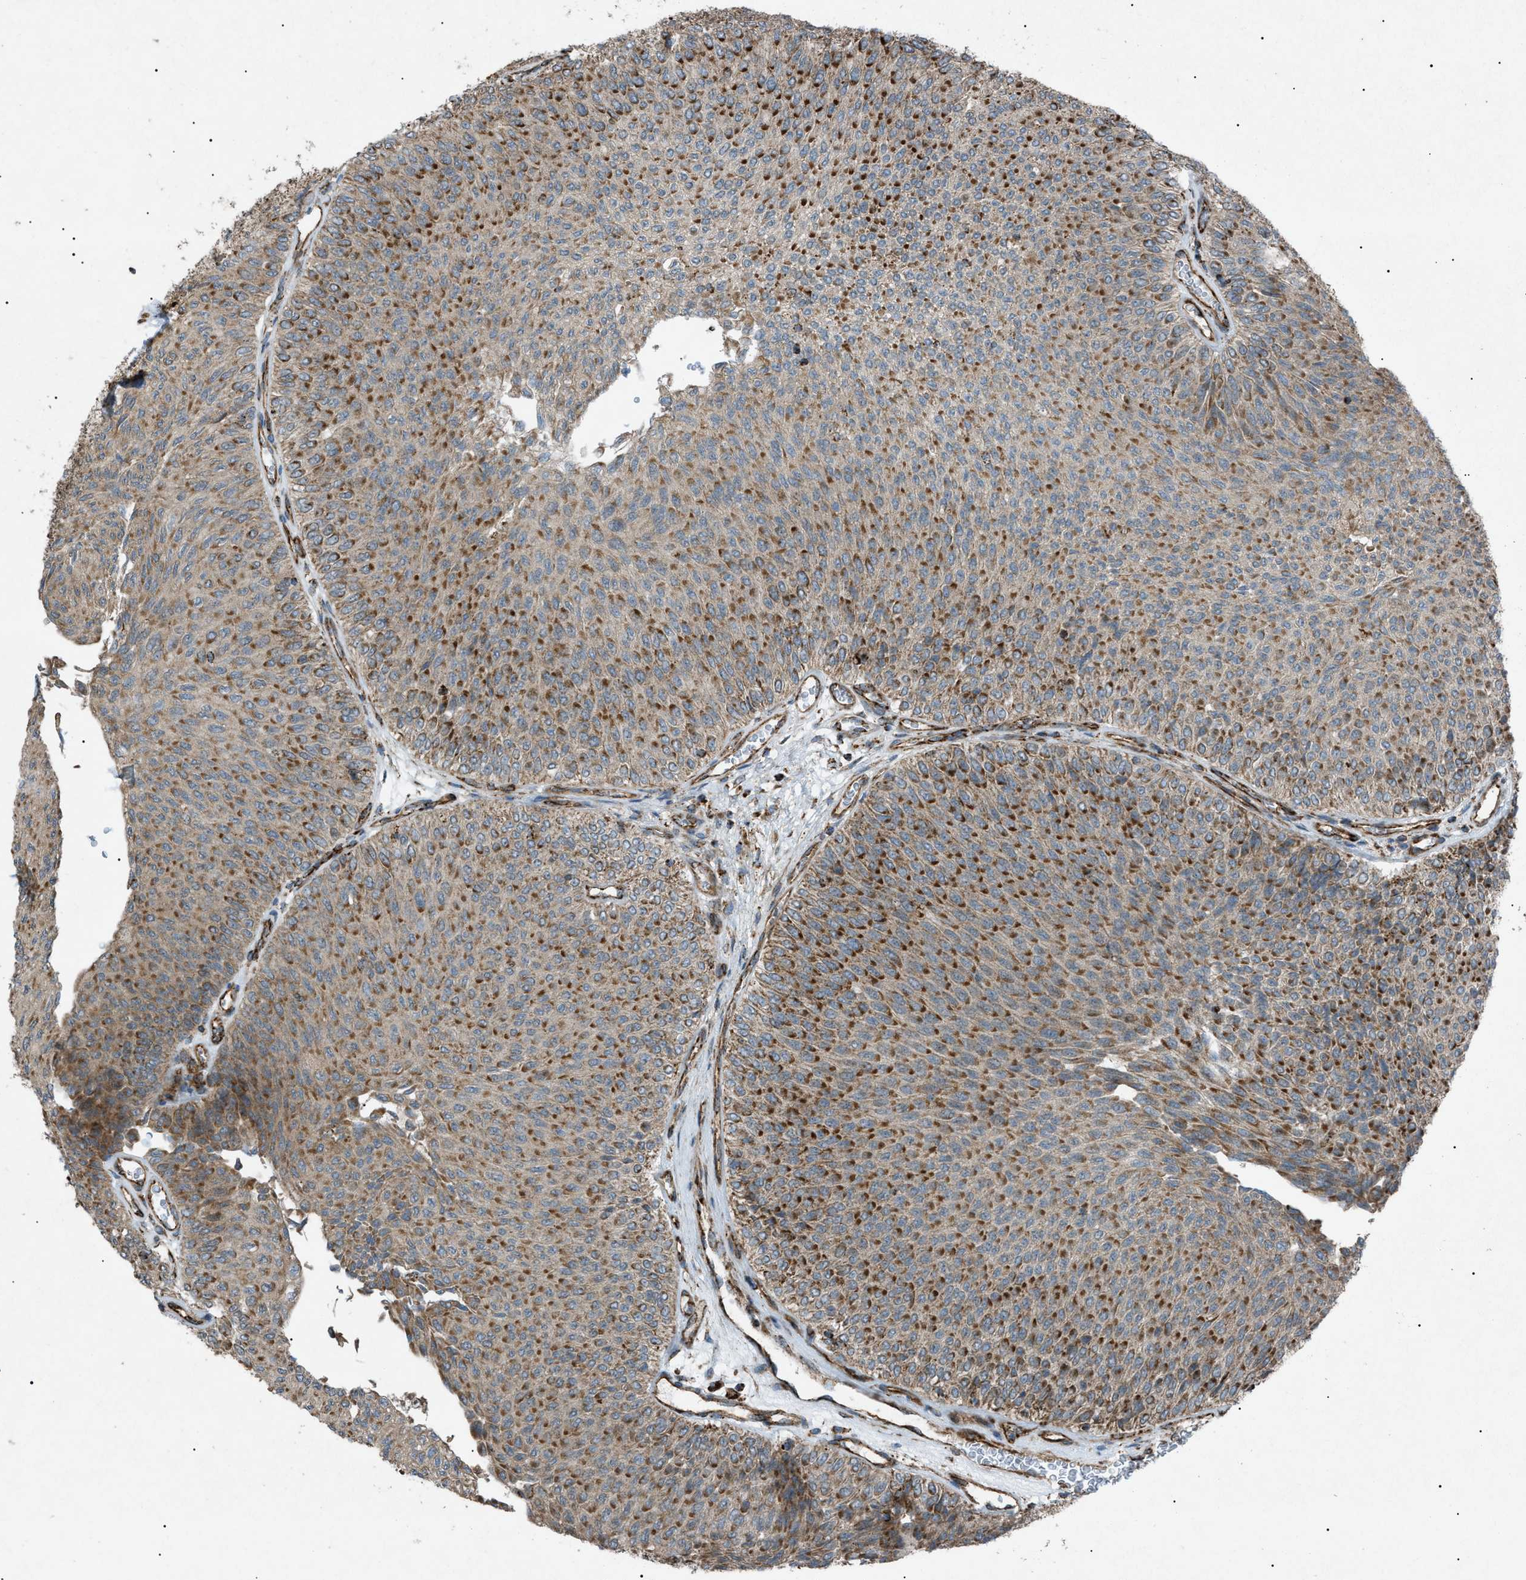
{"staining": {"intensity": "strong", "quantity": ">75%", "location": "cytoplasmic/membranous"}, "tissue": "urothelial cancer", "cell_type": "Tumor cells", "image_type": "cancer", "snomed": [{"axis": "morphology", "description": "Urothelial carcinoma, Low grade"}, {"axis": "topography", "description": "Urinary bladder"}], "caption": "Urothelial cancer stained with DAB (3,3'-diaminobenzidine) immunohistochemistry exhibits high levels of strong cytoplasmic/membranous expression in approximately >75% of tumor cells. (DAB (3,3'-diaminobenzidine) IHC, brown staining for protein, blue staining for nuclei).", "gene": "C1GALT1C1", "patient": {"sex": "male", "age": 78}}